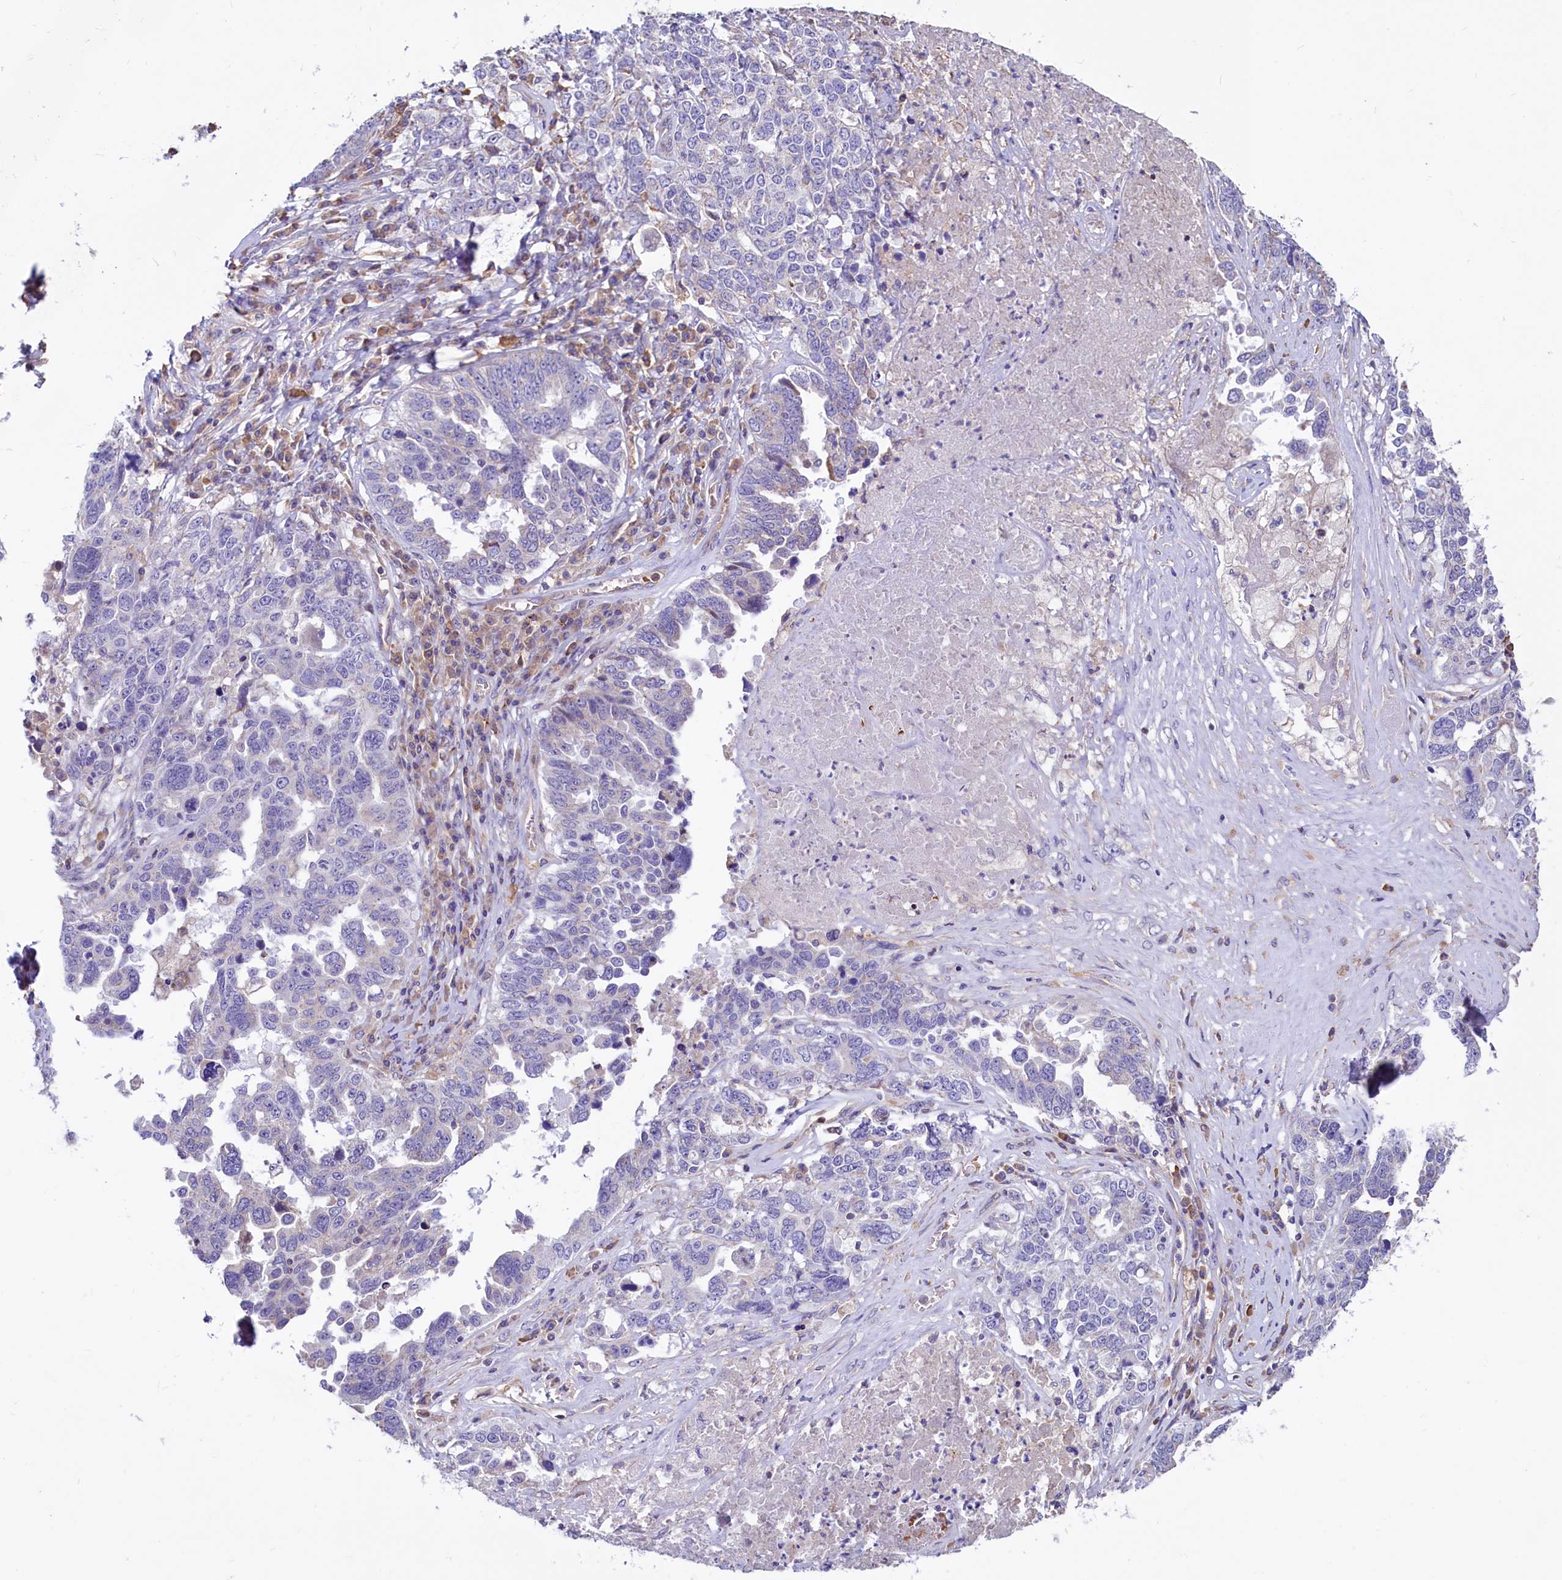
{"staining": {"intensity": "negative", "quantity": "none", "location": "none"}, "tissue": "ovarian cancer", "cell_type": "Tumor cells", "image_type": "cancer", "snomed": [{"axis": "morphology", "description": "Carcinoma, endometroid"}, {"axis": "topography", "description": "Ovary"}], "caption": "Protein analysis of ovarian cancer exhibits no significant staining in tumor cells.", "gene": "HPS6", "patient": {"sex": "female", "age": 62}}